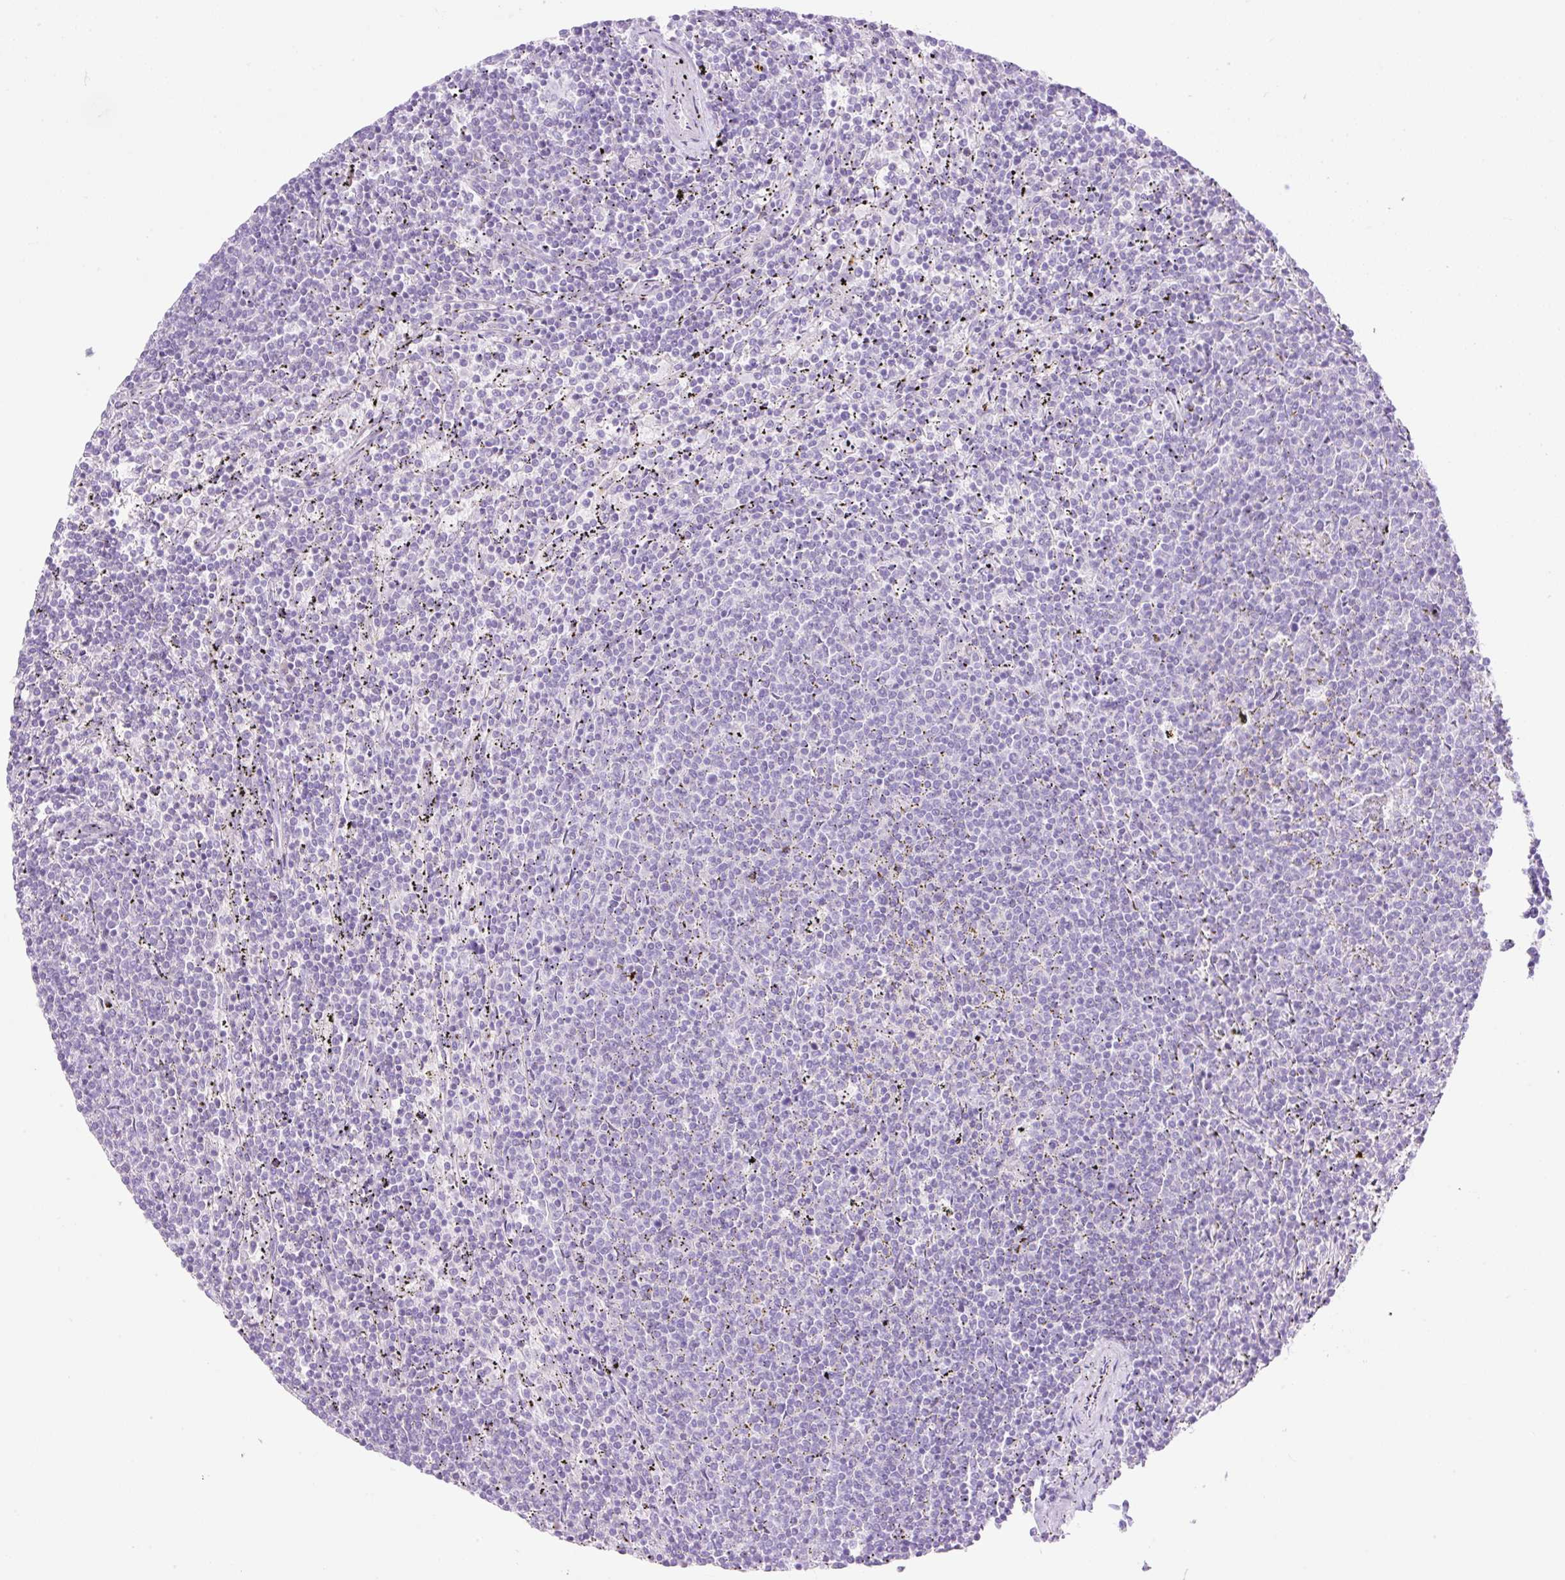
{"staining": {"intensity": "negative", "quantity": "none", "location": "none"}, "tissue": "lymphoma", "cell_type": "Tumor cells", "image_type": "cancer", "snomed": [{"axis": "morphology", "description": "Malignant lymphoma, non-Hodgkin's type, Low grade"}, {"axis": "topography", "description": "Spleen"}], "caption": "A high-resolution micrograph shows immunohistochemistry (IHC) staining of lymphoma, which displays no significant positivity in tumor cells. The staining is performed using DAB brown chromogen with nuclei counter-stained in using hematoxylin.", "gene": "CDX1", "patient": {"sex": "female", "age": 50}}